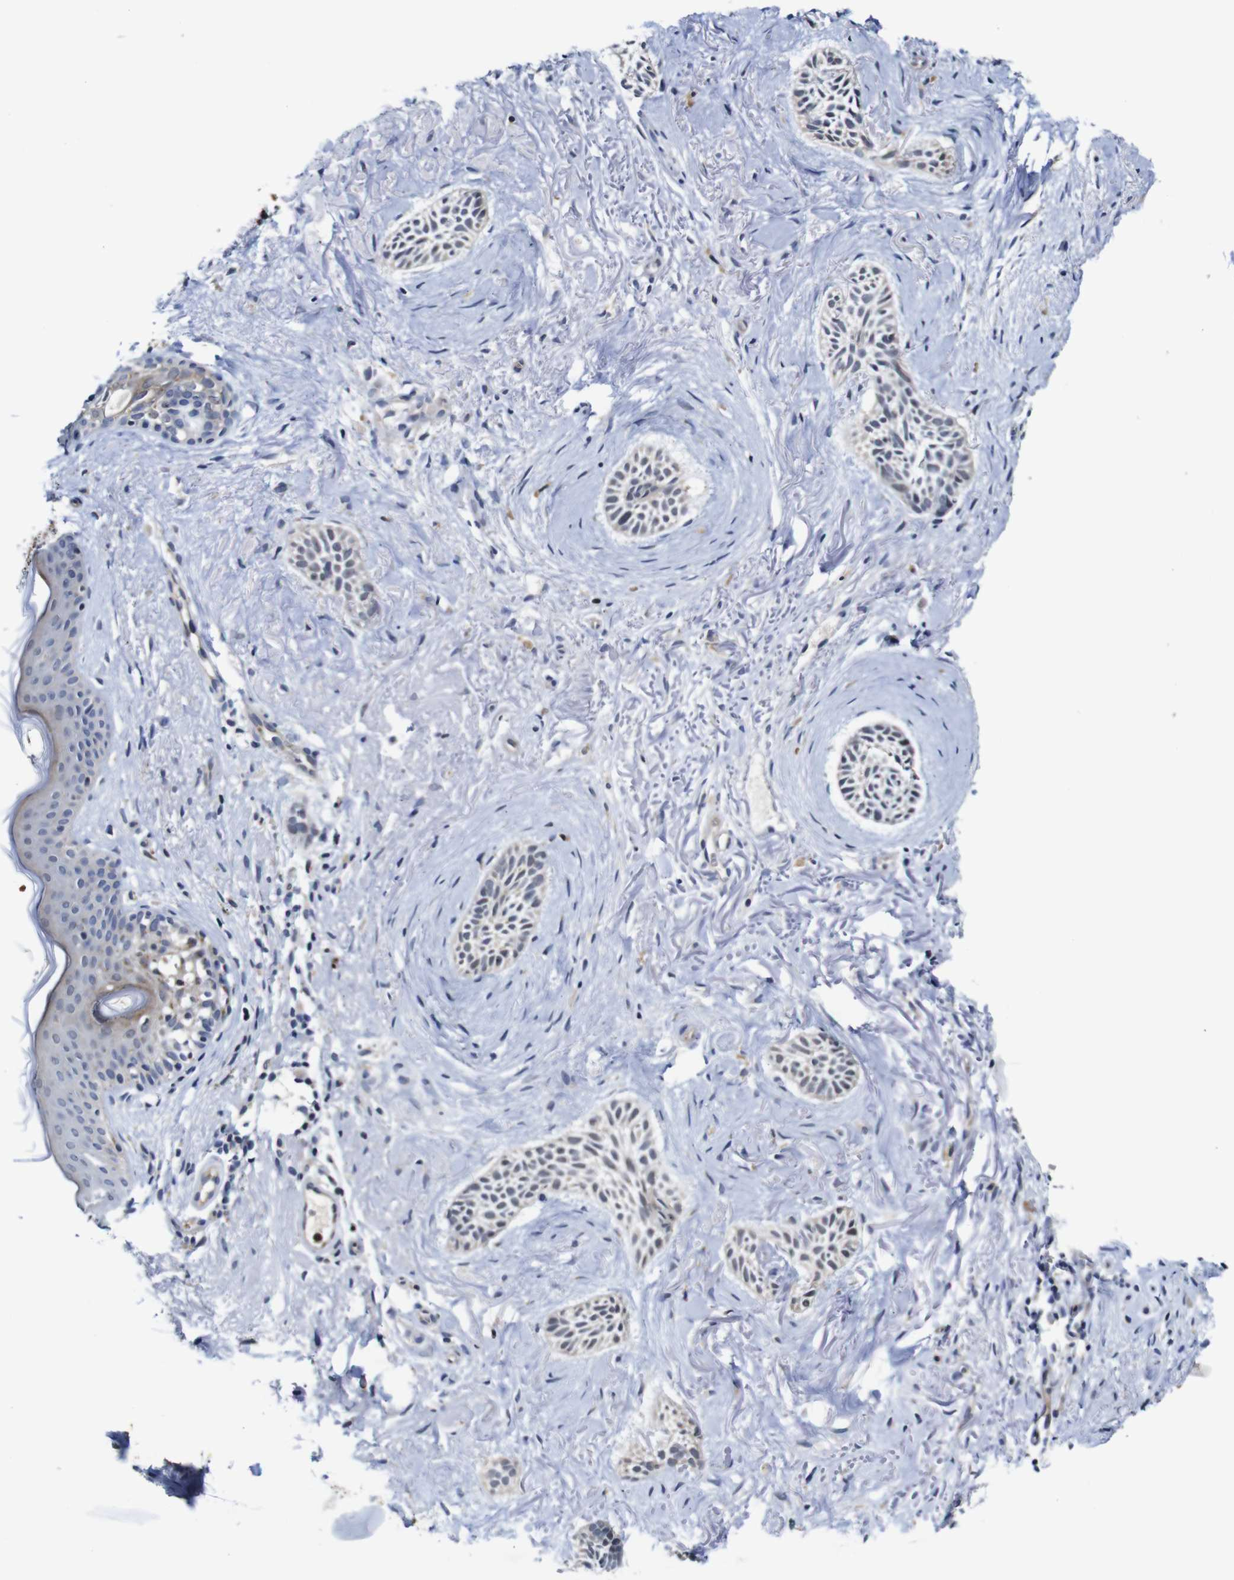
{"staining": {"intensity": "negative", "quantity": "none", "location": "none"}, "tissue": "skin cancer", "cell_type": "Tumor cells", "image_type": "cancer", "snomed": [{"axis": "morphology", "description": "Normal tissue, NOS"}, {"axis": "morphology", "description": "Basal cell carcinoma"}, {"axis": "topography", "description": "Skin"}], "caption": "Immunohistochemistry of skin basal cell carcinoma exhibits no staining in tumor cells.", "gene": "FURIN", "patient": {"sex": "female", "age": 84}}